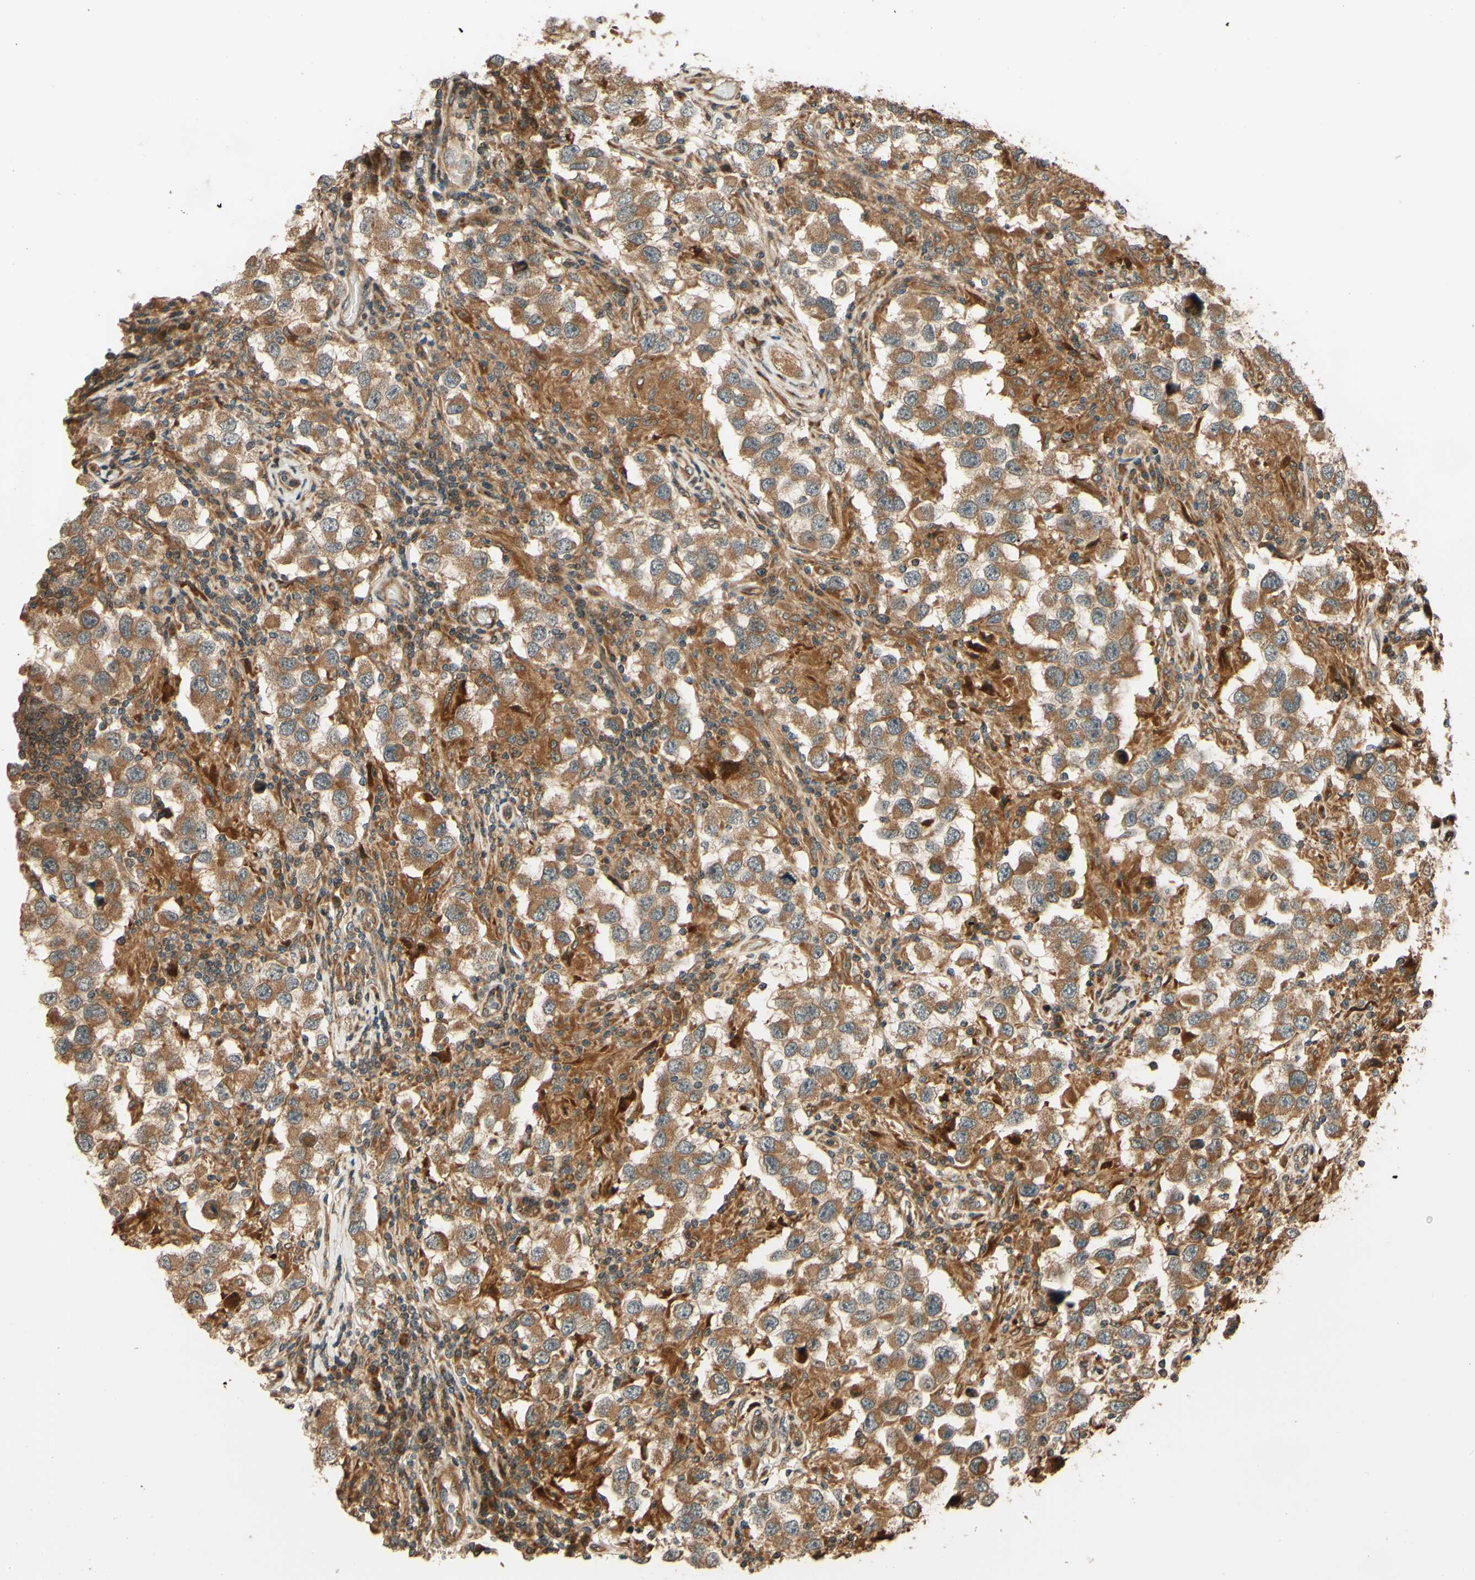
{"staining": {"intensity": "moderate", "quantity": ">75%", "location": "cytoplasmic/membranous"}, "tissue": "testis cancer", "cell_type": "Tumor cells", "image_type": "cancer", "snomed": [{"axis": "morphology", "description": "Carcinoma, Embryonal, NOS"}, {"axis": "topography", "description": "Testis"}], "caption": "There is medium levels of moderate cytoplasmic/membranous staining in tumor cells of testis cancer, as demonstrated by immunohistochemical staining (brown color).", "gene": "RNF19A", "patient": {"sex": "male", "age": 21}}